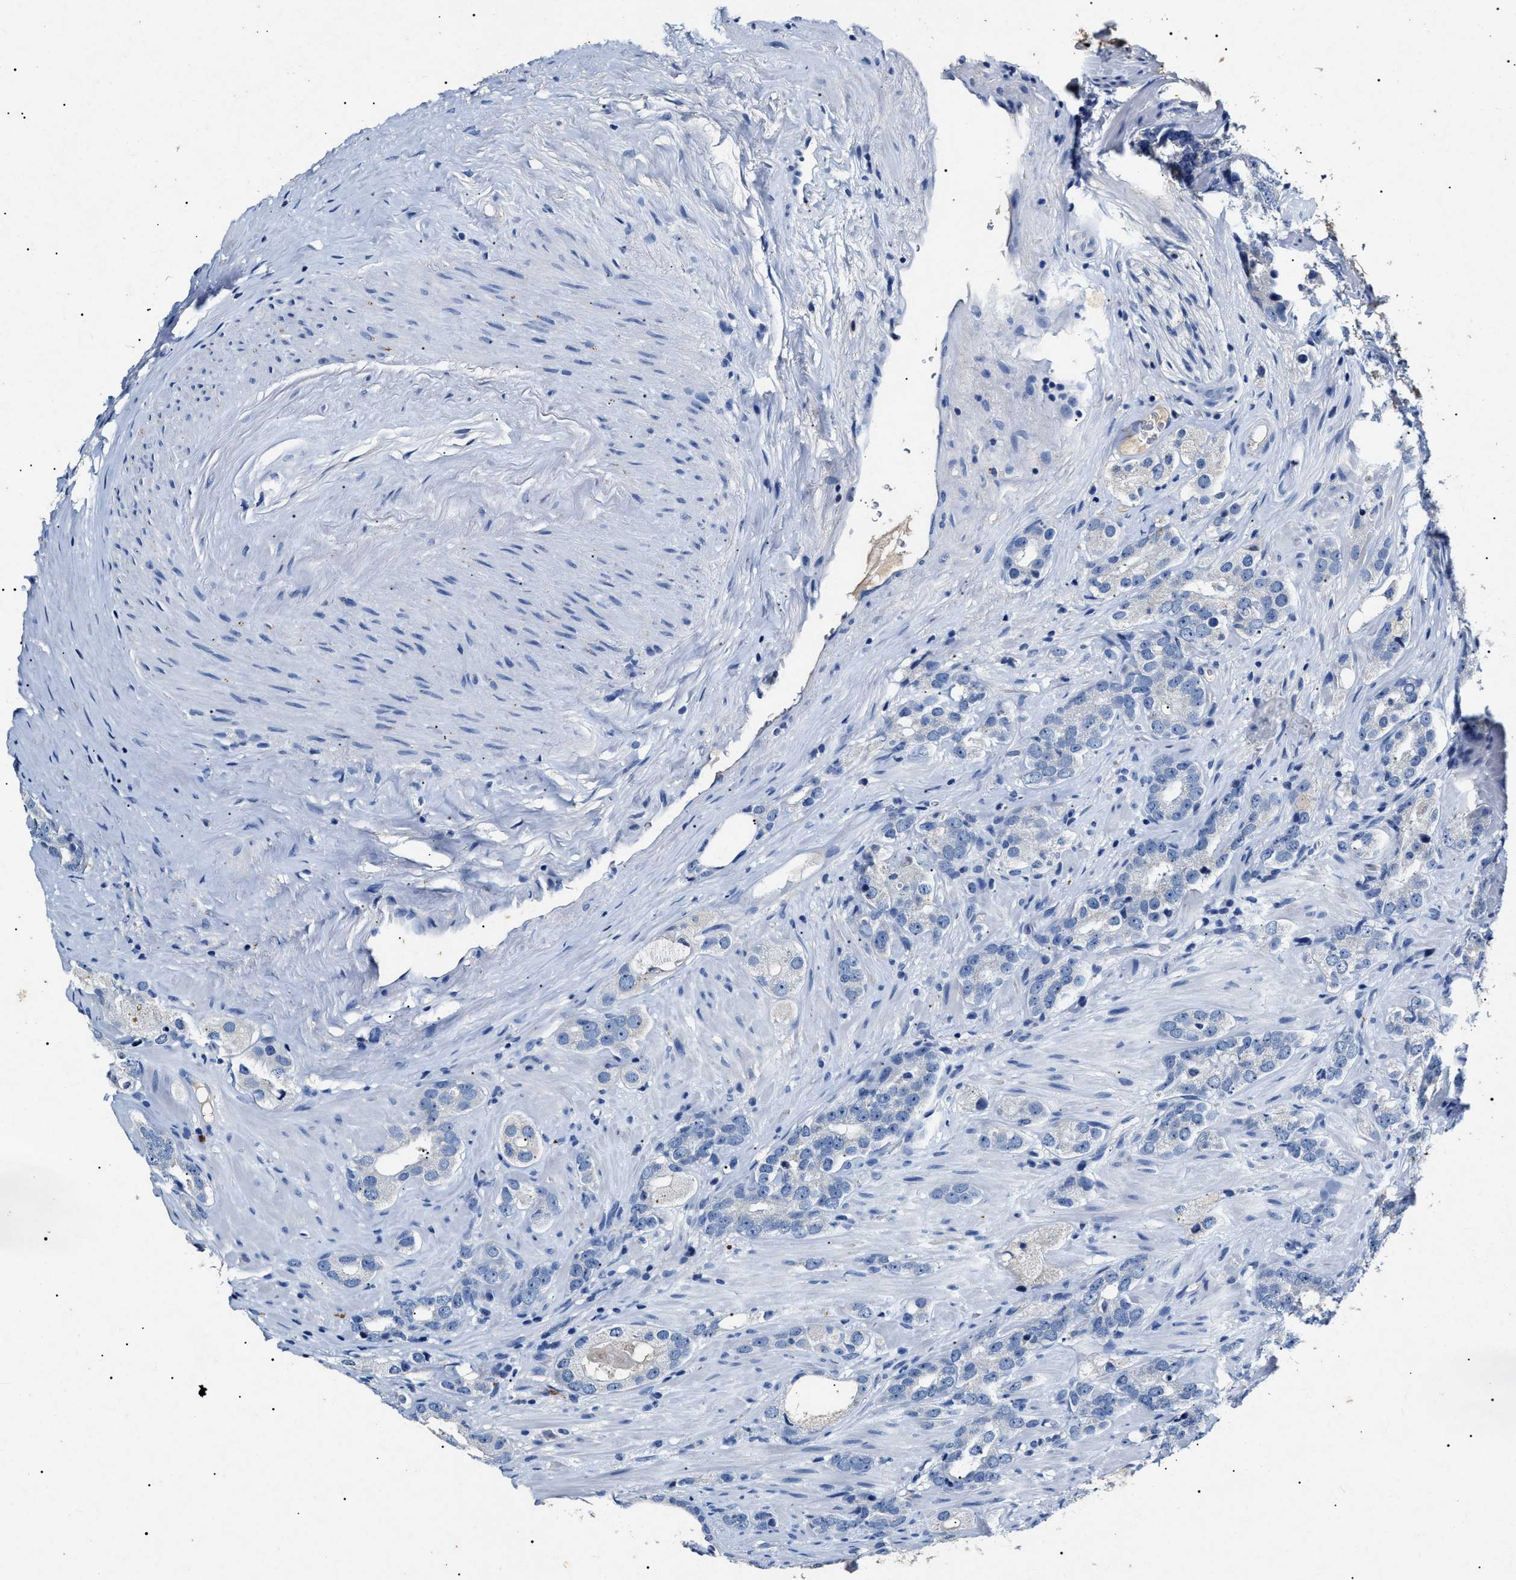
{"staining": {"intensity": "negative", "quantity": "none", "location": "none"}, "tissue": "prostate cancer", "cell_type": "Tumor cells", "image_type": "cancer", "snomed": [{"axis": "morphology", "description": "Adenocarcinoma, High grade"}, {"axis": "topography", "description": "Prostate"}], "caption": "The micrograph reveals no staining of tumor cells in prostate cancer. The staining is performed using DAB (3,3'-diaminobenzidine) brown chromogen with nuclei counter-stained in using hematoxylin.", "gene": "LRRC8E", "patient": {"sex": "male", "age": 63}}